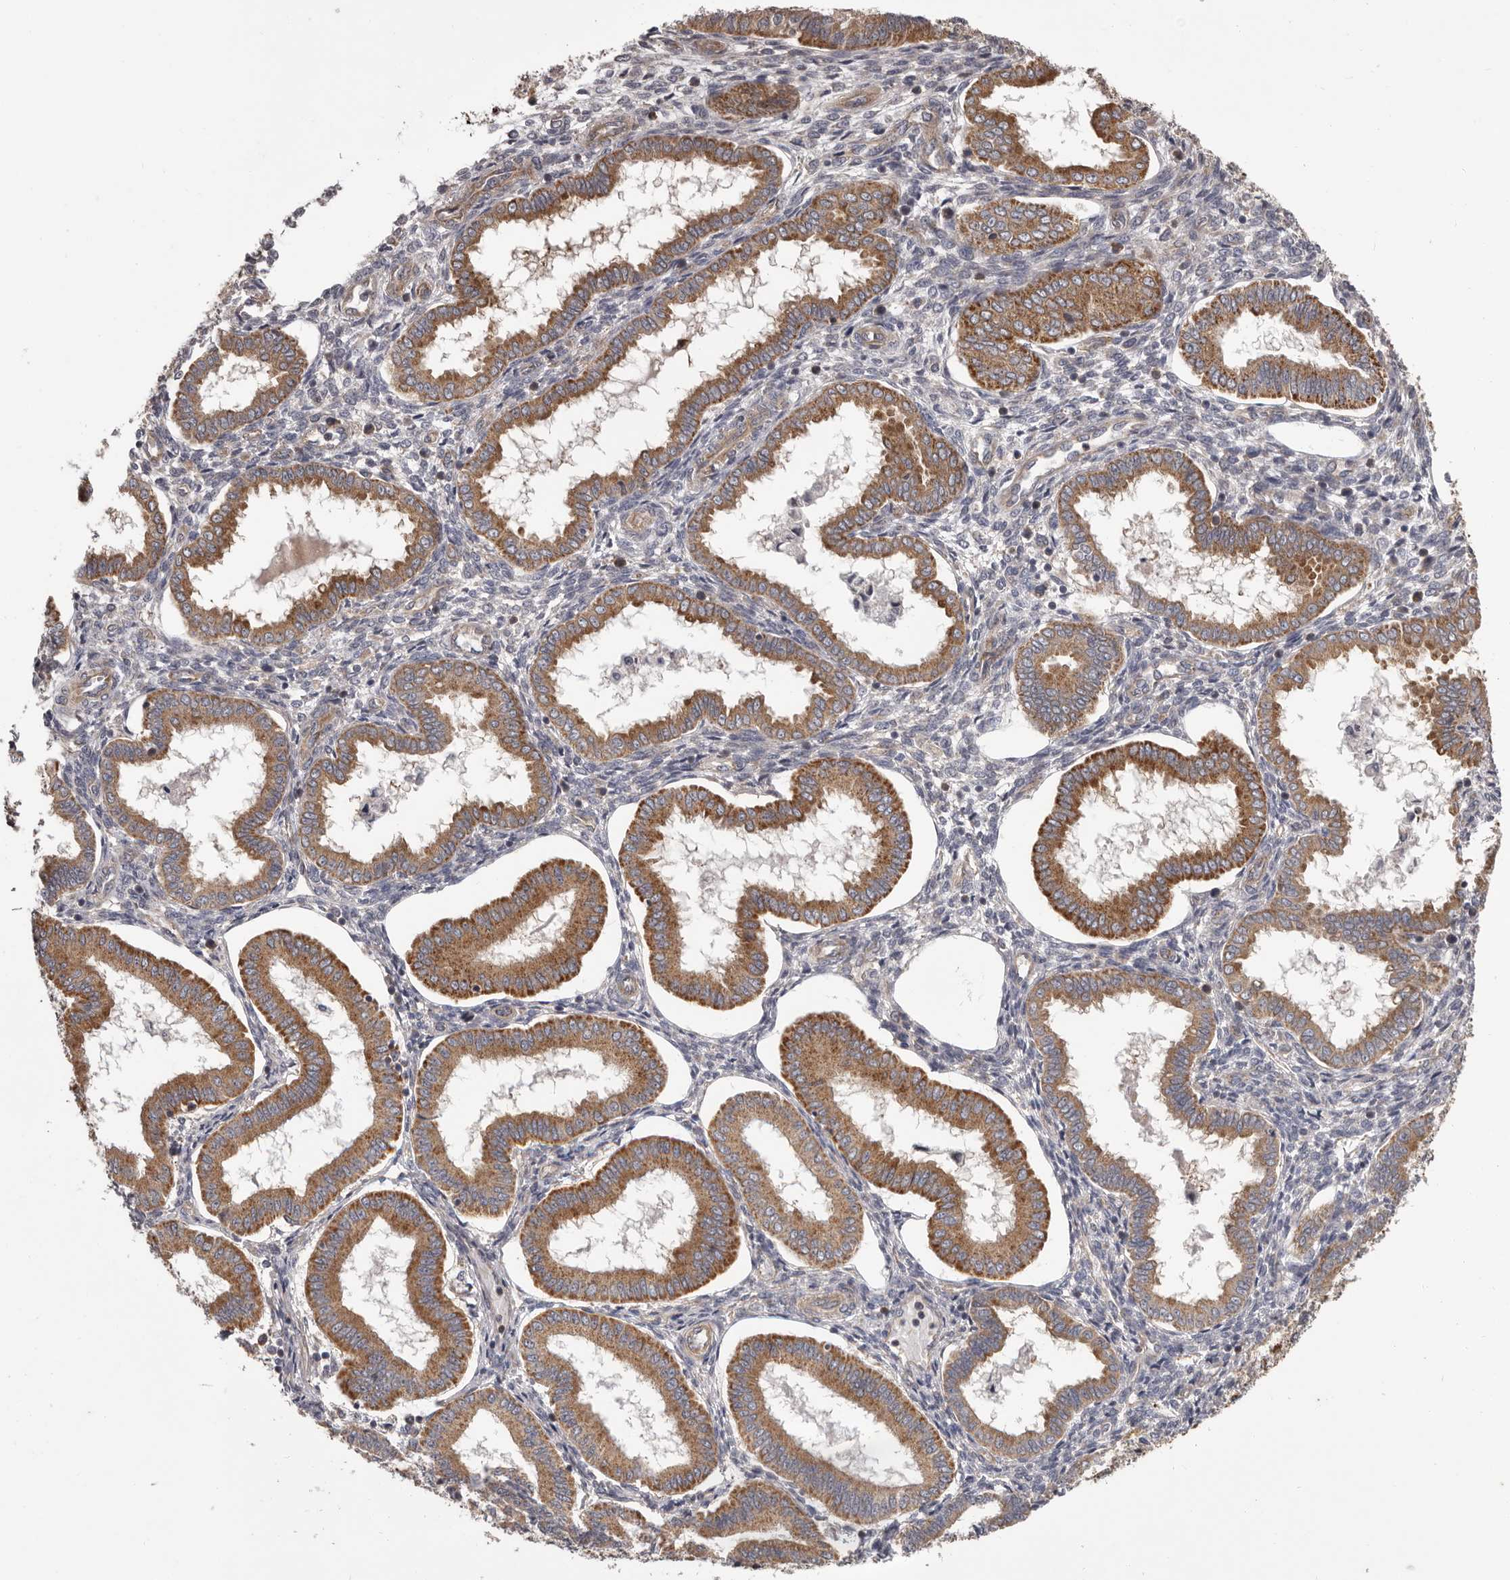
{"staining": {"intensity": "negative", "quantity": "none", "location": "none"}, "tissue": "endometrium", "cell_type": "Cells in endometrial stroma", "image_type": "normal", "snomed": [{"axis": "morphology", "description": "Normal tissue, NOS"}, {"axis": "topography", "description": "Endometrium"}], "caption": "This is an immunohistochemistry (IHC) histopathology image of normal human endometrium. There is no staining in cells in endometrial stroma.", "gene": "VPS37A", "patient": {"sex": "female", "age": 24}}